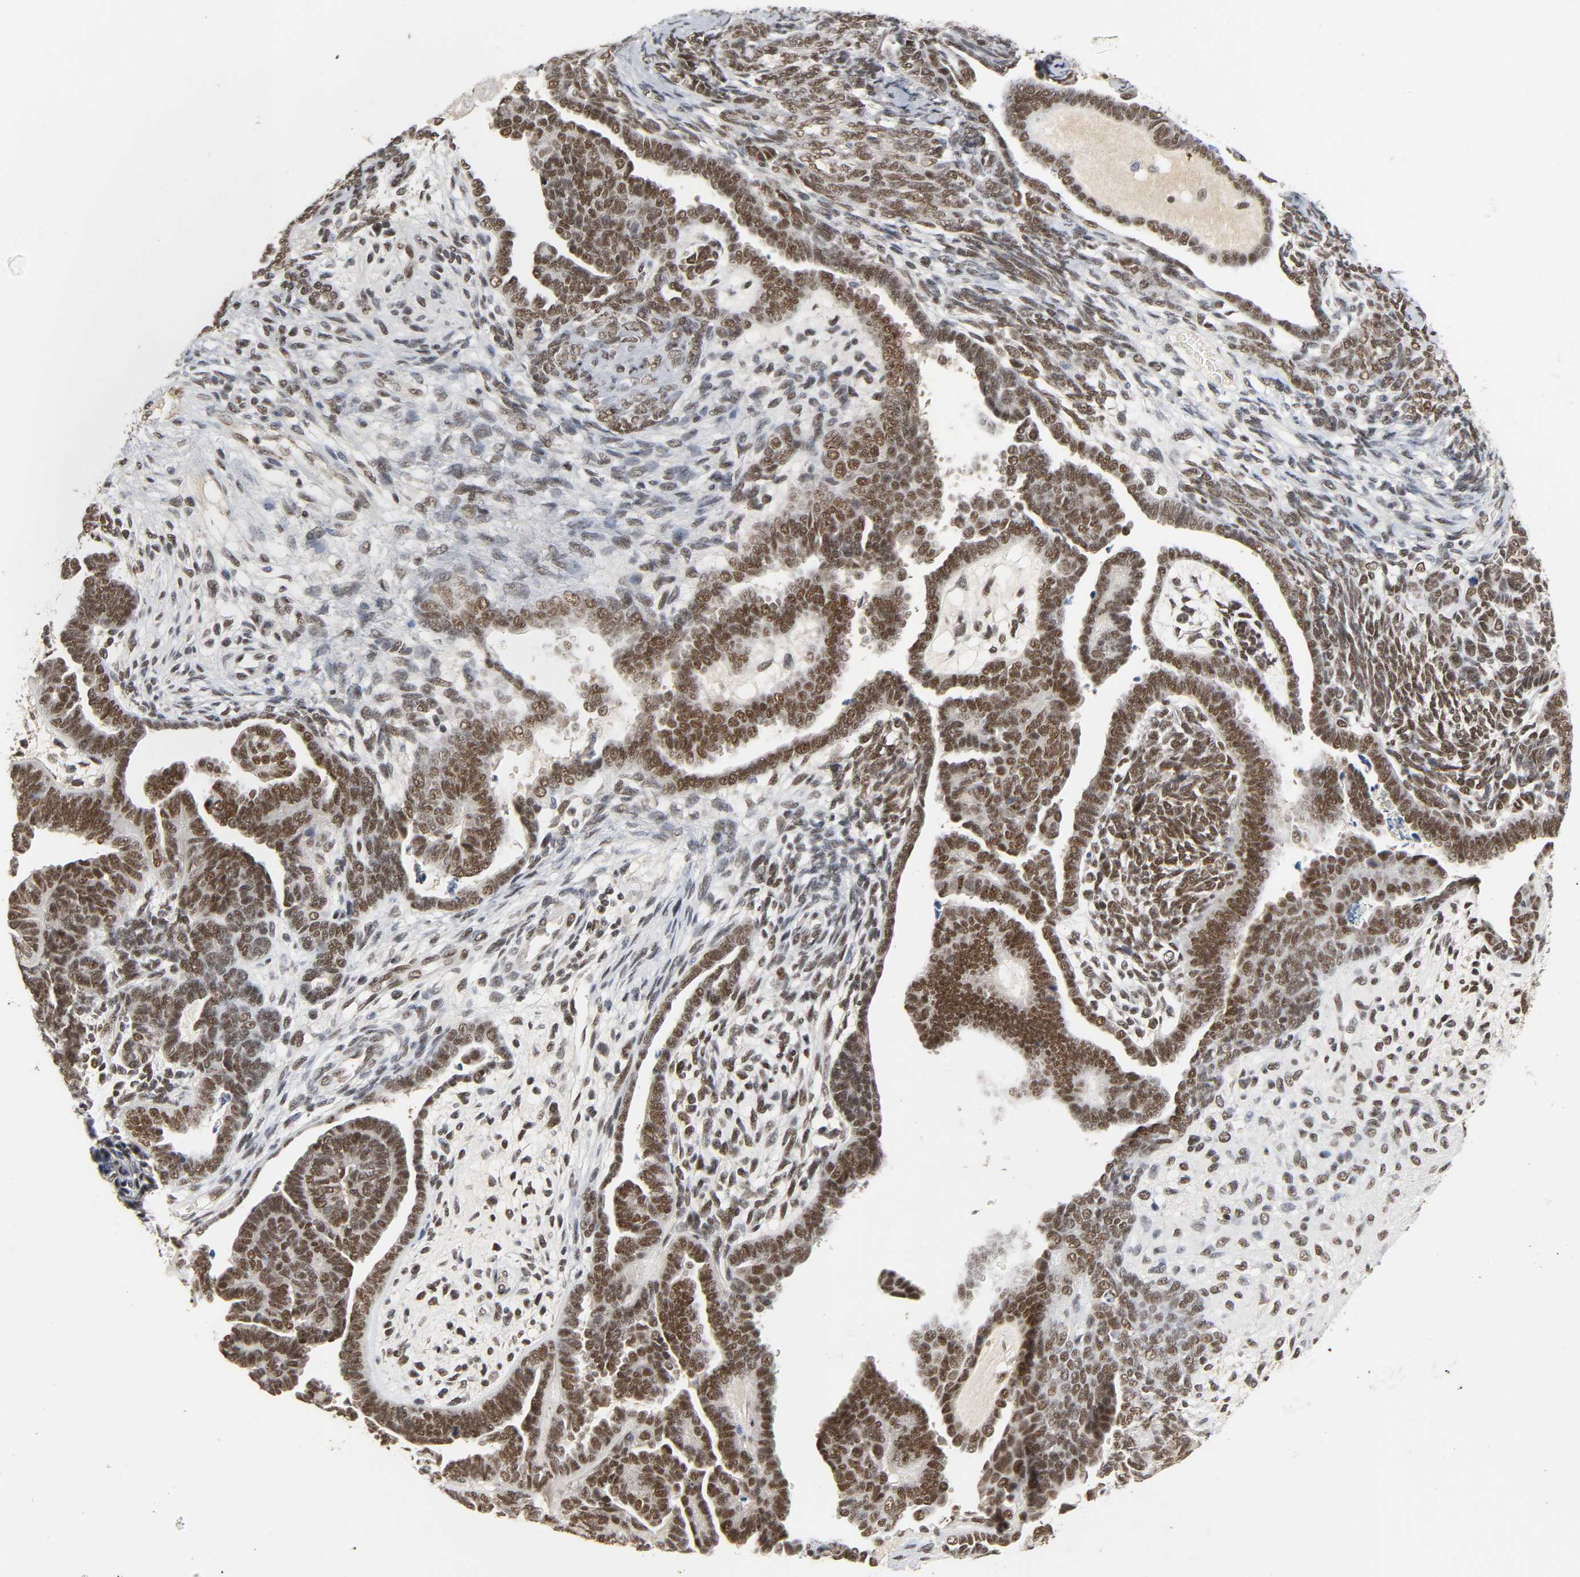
{"staining": {"intensity": "strong", "quantity": ">75%", "location": "nuclear"}, "tissue": "endometrial cancer", "cell_type": "Tumor cells", "image_type": "cancer", "snomed": [{"axis": "morphology", "description": "Neoplasm, malignant, NOS"}, {"axis": "topography", "description": "Endometrium"}], "caption": "Endometrial malignant neoplasm was stained to show a protein in brown. There is high levels of strong nuclear staining in approximately >75% of tumor cells.", "gene": "NCOA6", "patient": {"sex": "female", "age": 74}}